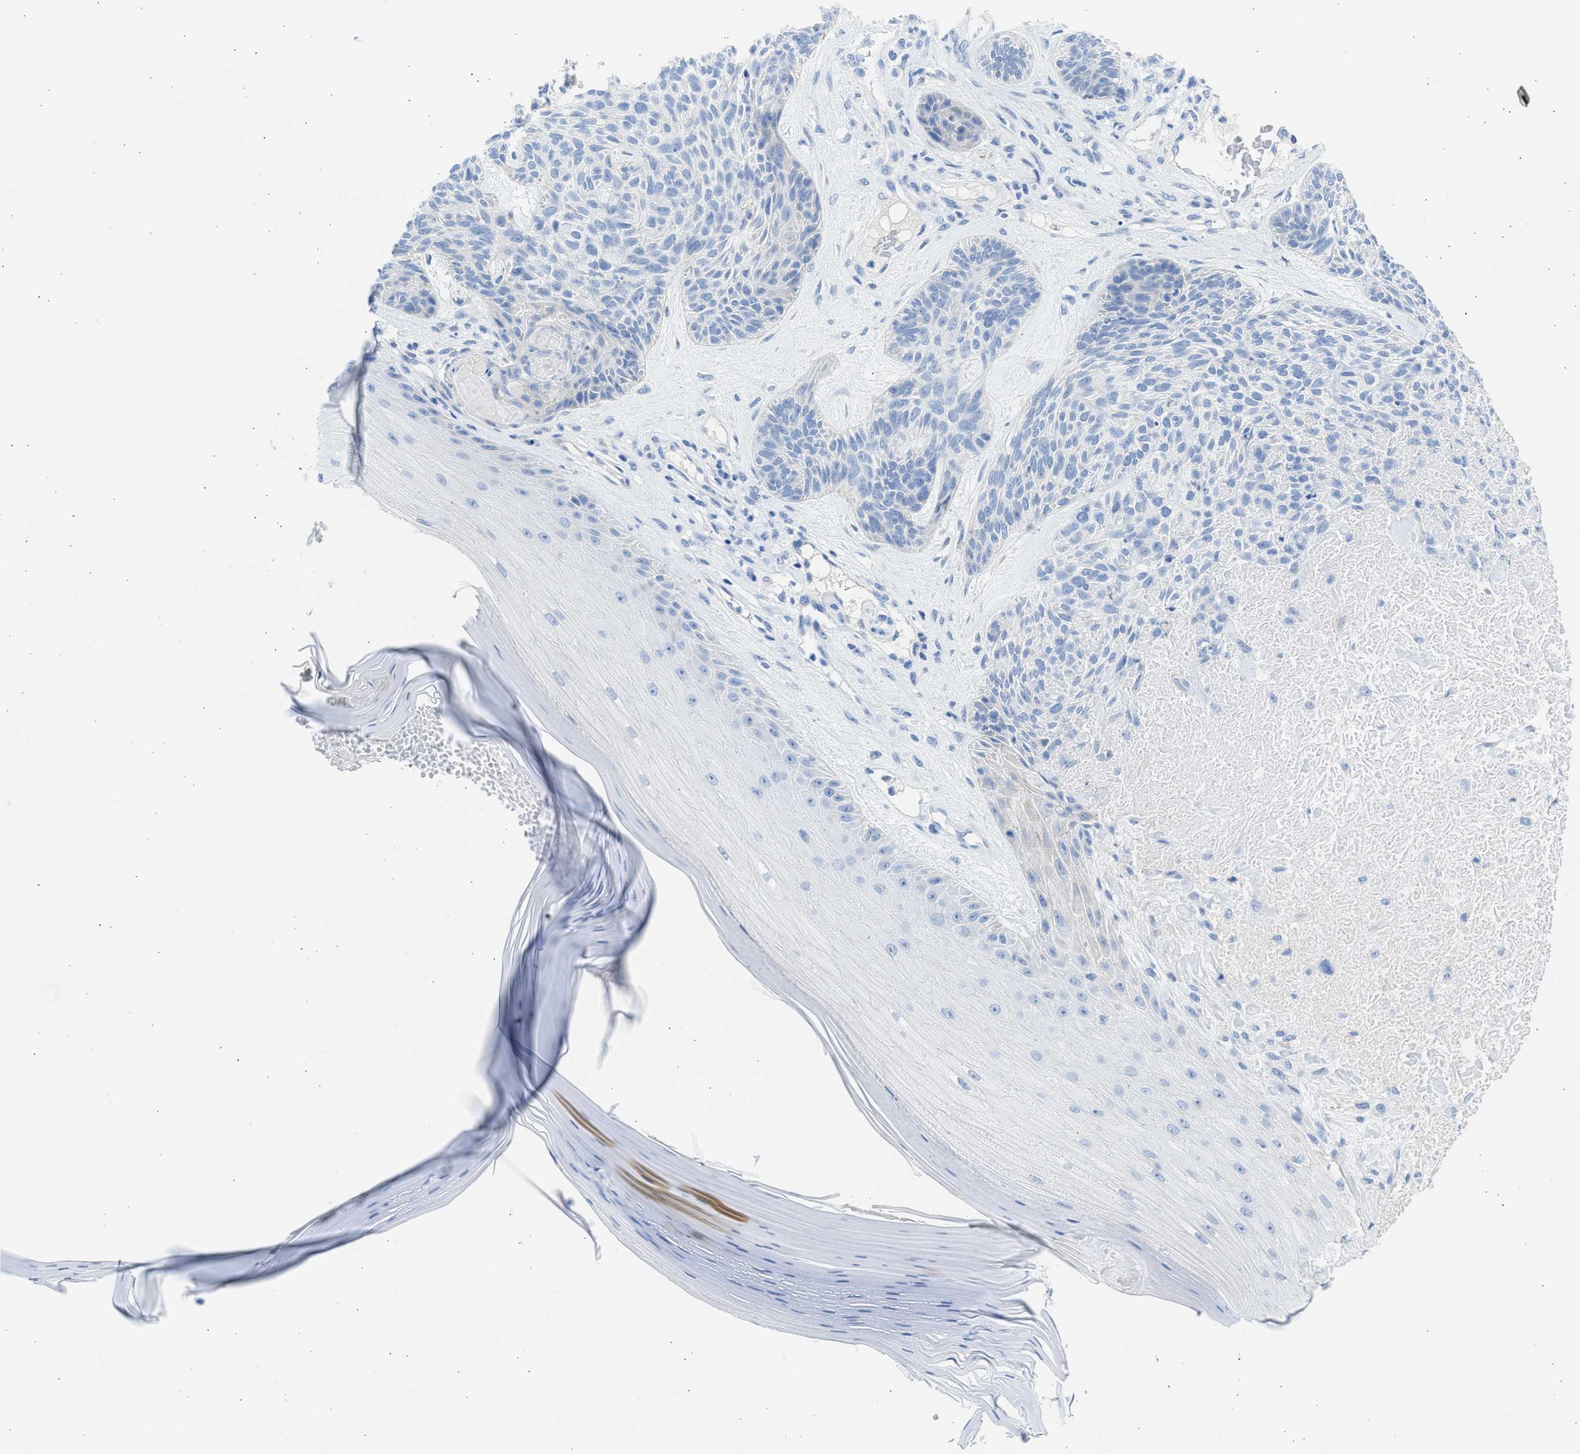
{"staining": {"intensity": "negative", "quantity": "none", "location": "none"}, "tissue": "skin cancer", "cell_type": "Tumor cells", "image_type": "cancer", "snomed": [{"axis": "morphology", "description": "Basal cell carcinoma"}, {"axis": "topography", "description": "Skin"}], "caption": "A micrograph of human skin basal cell carcinoma is negative for staining in tumor cells.", "gene": "SPATA3", "patient": {"sex": "male", "age": 55}}